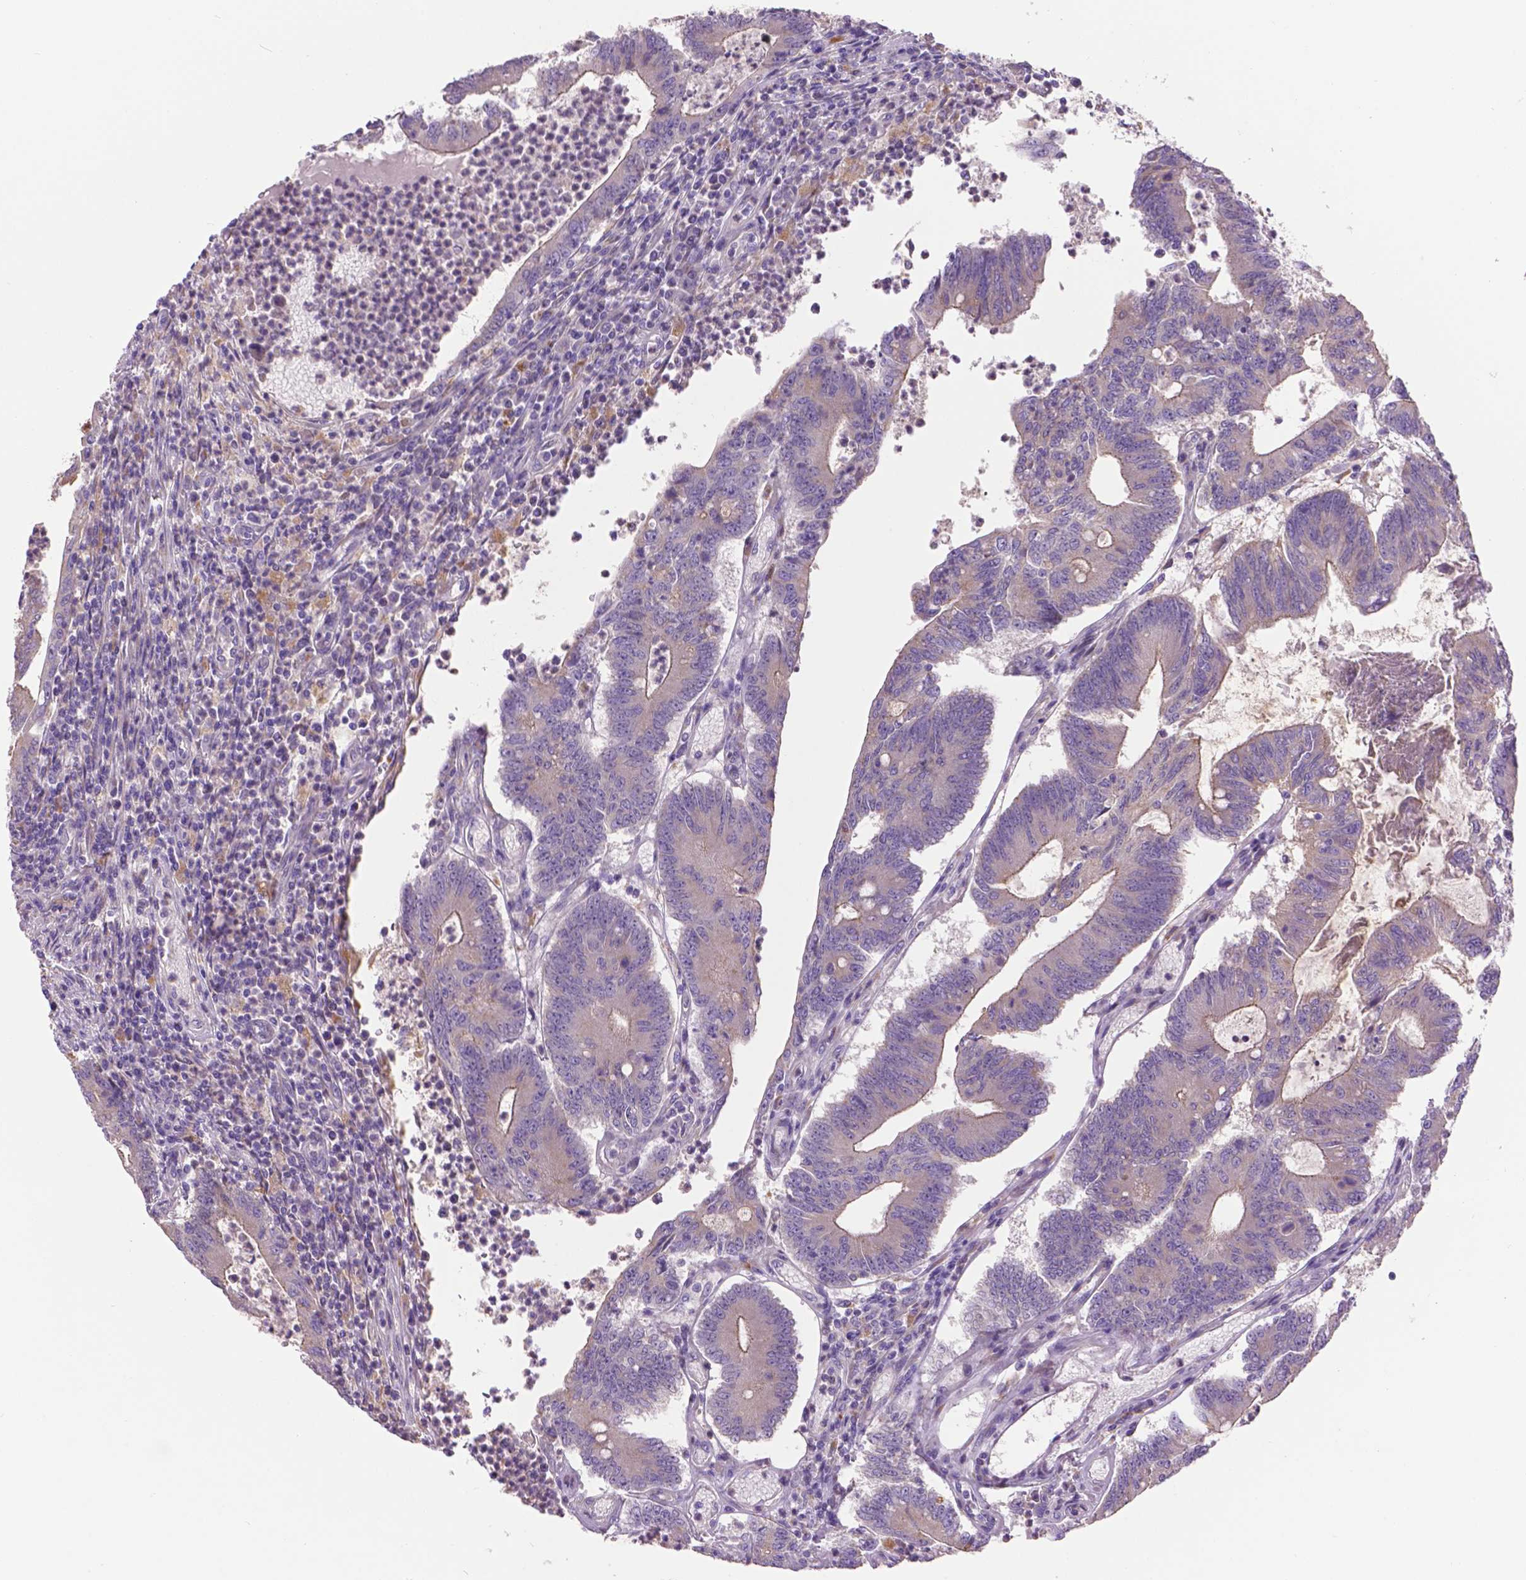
{"staining": {"intensity": "negative", "quantity": "none", "location": "none"}, "tissue": "colorectal cancer", "cell_type": "Tumor cells", "image_type": "cancer", "snomed": [{"axis": "morphology", "description": "Adenocarcinoma, NOS"}, {"axis": "topography", "description": "Colon"}], "caption": "The IHC histopathology image has no significant staining in tumor cells of colorectal cancer tissue.", "gene": "CDH7", "patient": {"sex": "female", "age": 70}}